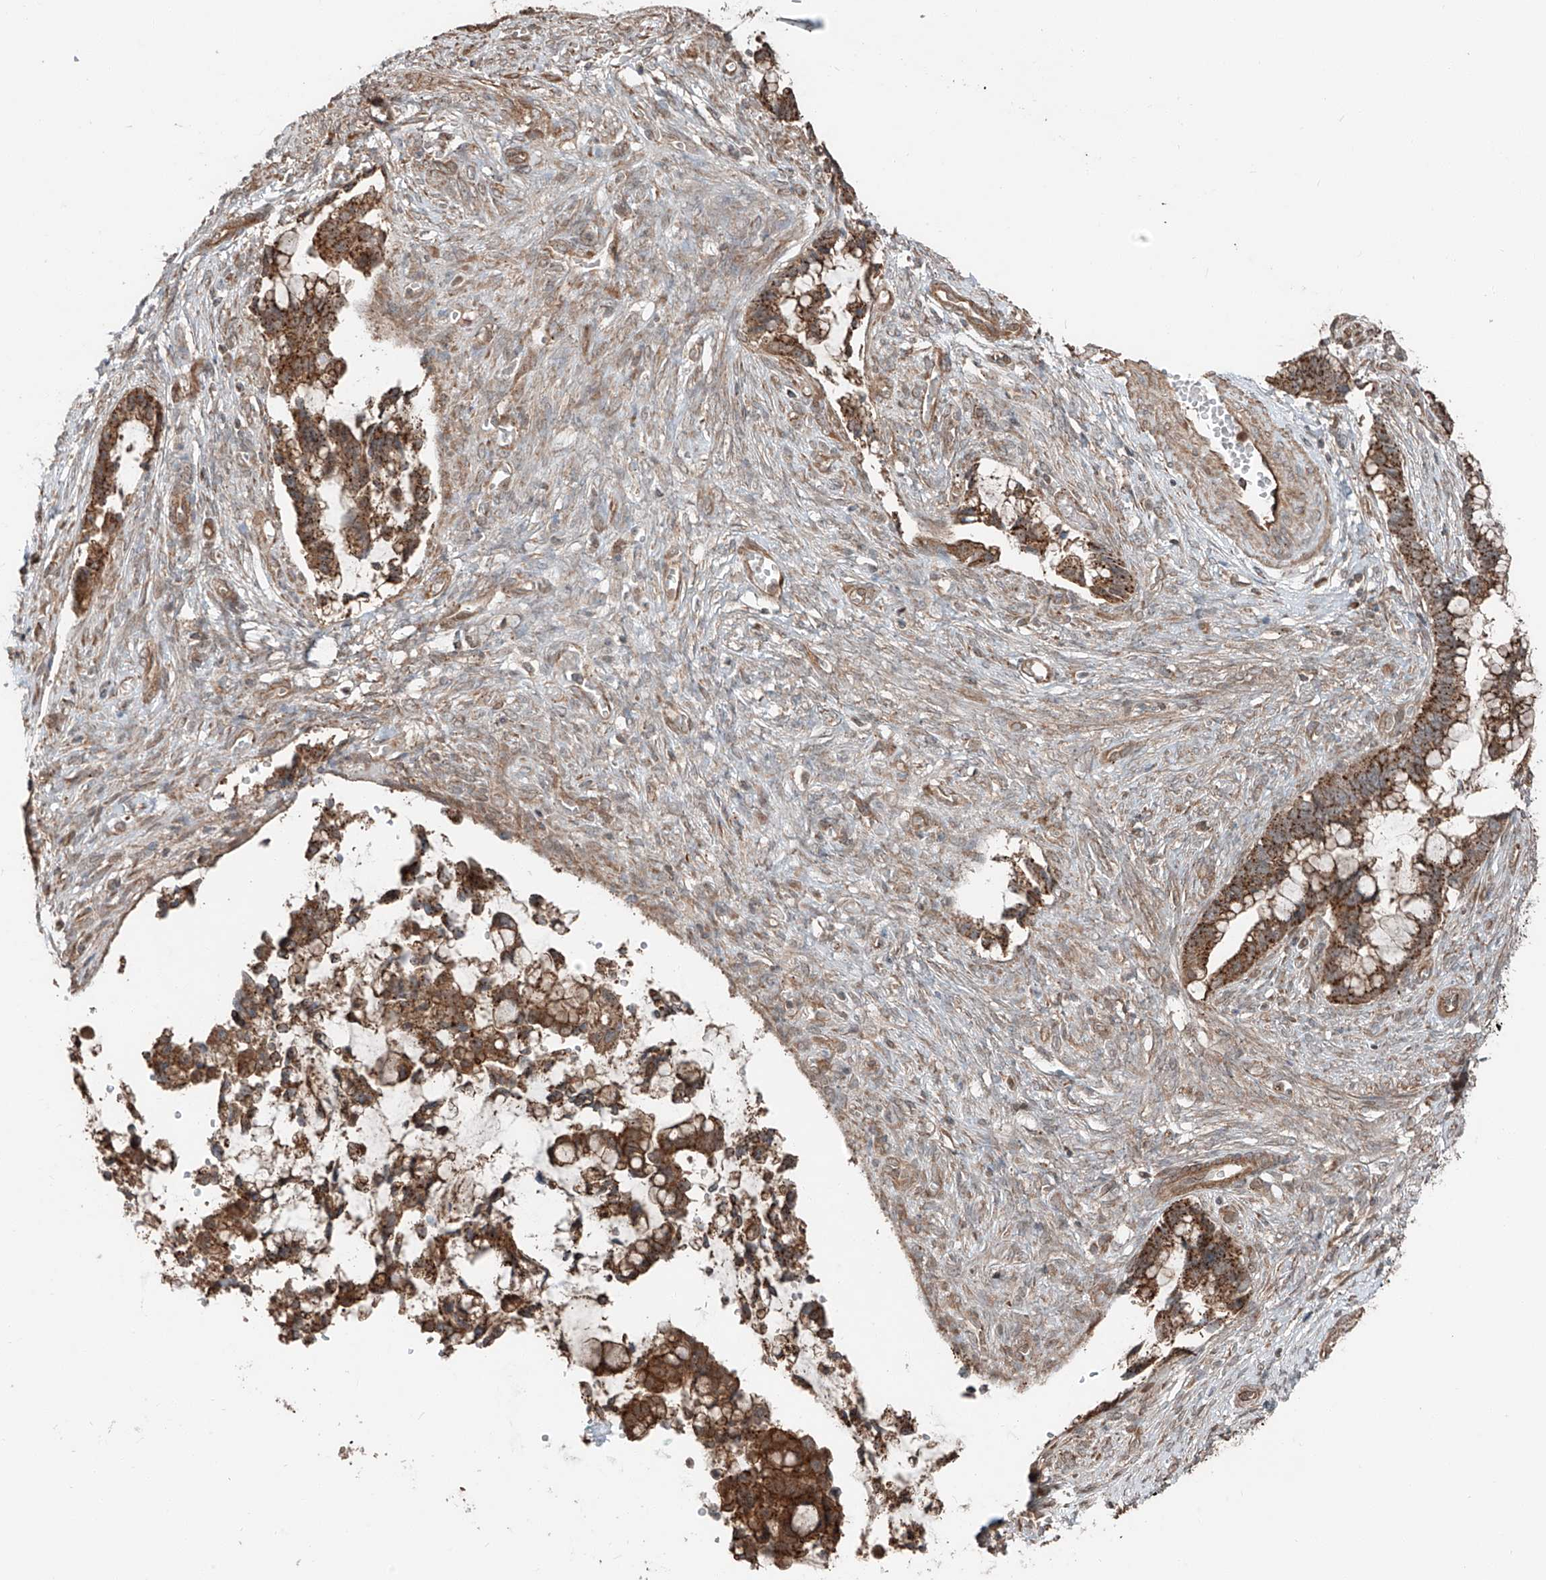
{"staining": {"intensity": "strong", "quantity": ">75%", "location": "cytoplasmic/membranous"}, "tissue": "cervical cancer", "cell_type": "Tumor cells", "image_type": "cancer", "snomed": [{"axis": "morphology", "description": "Adenocarcinoma, NOS"}, {"axis": "topography", "description": "Cervix"}], "caption": "Protein positivity by immunohistochemistry displays strong cytoplasmic/membranous expression in approximately >75% of tumor cells in adenocarcinoma (cervical).", "gene": "CEP162", "patient": {"sex": "female", "age": 44}}